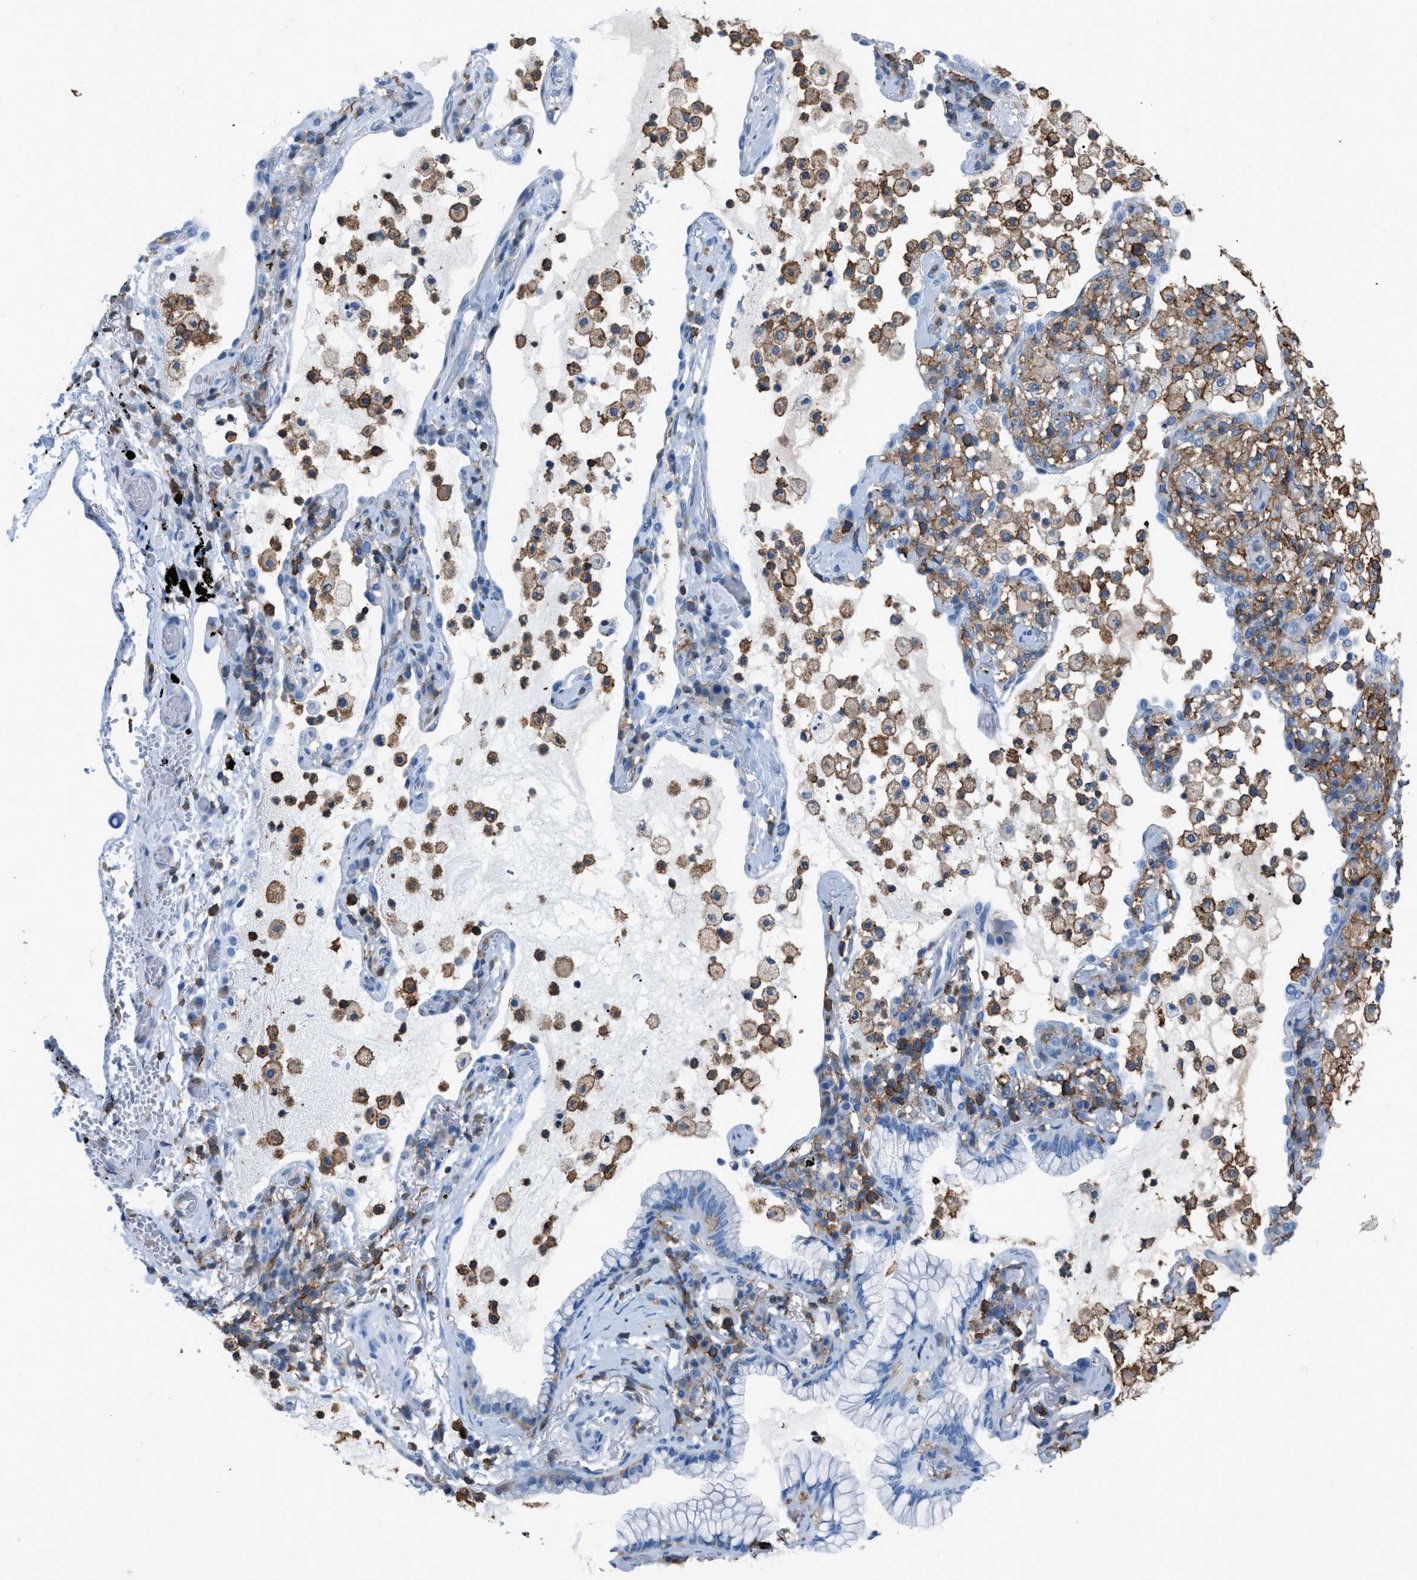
{"staining": {"intensity": "negative", "quantity": "none", "location": "none"}, "tissue": "lung cancer", "cell_type": "Tumor cells", "image_type": "cancer", "snomed": [{"axis": "morphology", "description": "Adenocarcinoma, NOS"}, {"axis": "topography", "description": "Lung"}], "caption": "IHC photomicrograph of lung cancer stained for a protein (brown), which shows no positivity in tumor cells. The staining was performed using DAB (3,3'-diaminobenzidine) to visualize the protein expression in brown, while the nuclei were stained in blue with hematoxylin (Magnification: 20x).", "gene": "LSP1", "patient": {"sex": "female", "age": 70}}